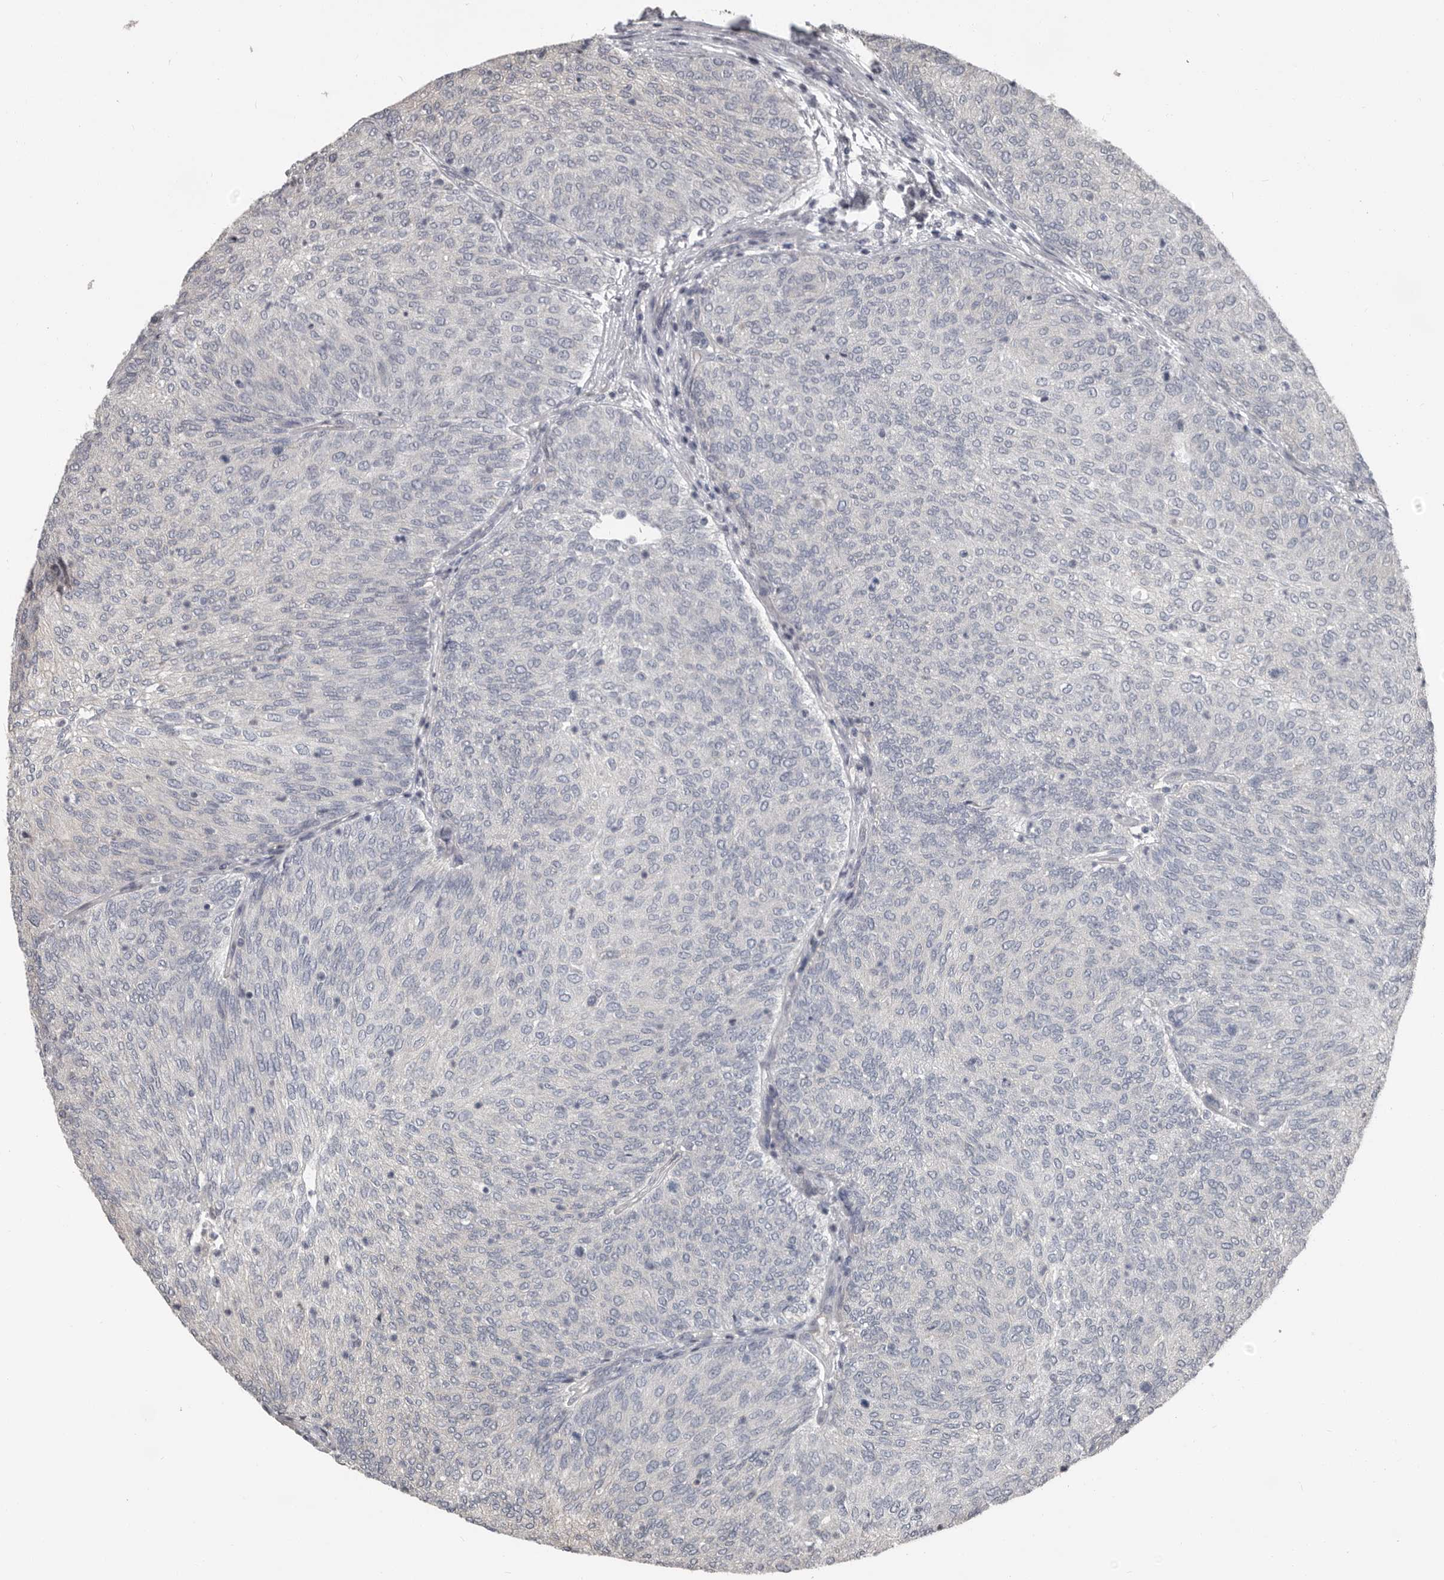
{"staining": {"intensity": "negative", "quantity": "none", "location": "none"}, "tissue": "urothelial cancer", "cell_type": "Tumor cells", "image_type": "cancer", "snomed": [{"axis": "morphology", "description": "Urothelial carcinoma, Low grade"}, {"axis": "topography", "description": "Urinary bladder"}], "caption": "DAB immunohistochemical staining of human low-grade urothelial carcinoma reveals no significant staining in tumor cells.", "gene": "CA6", "patient": {"sex": "female", "age": 79}}